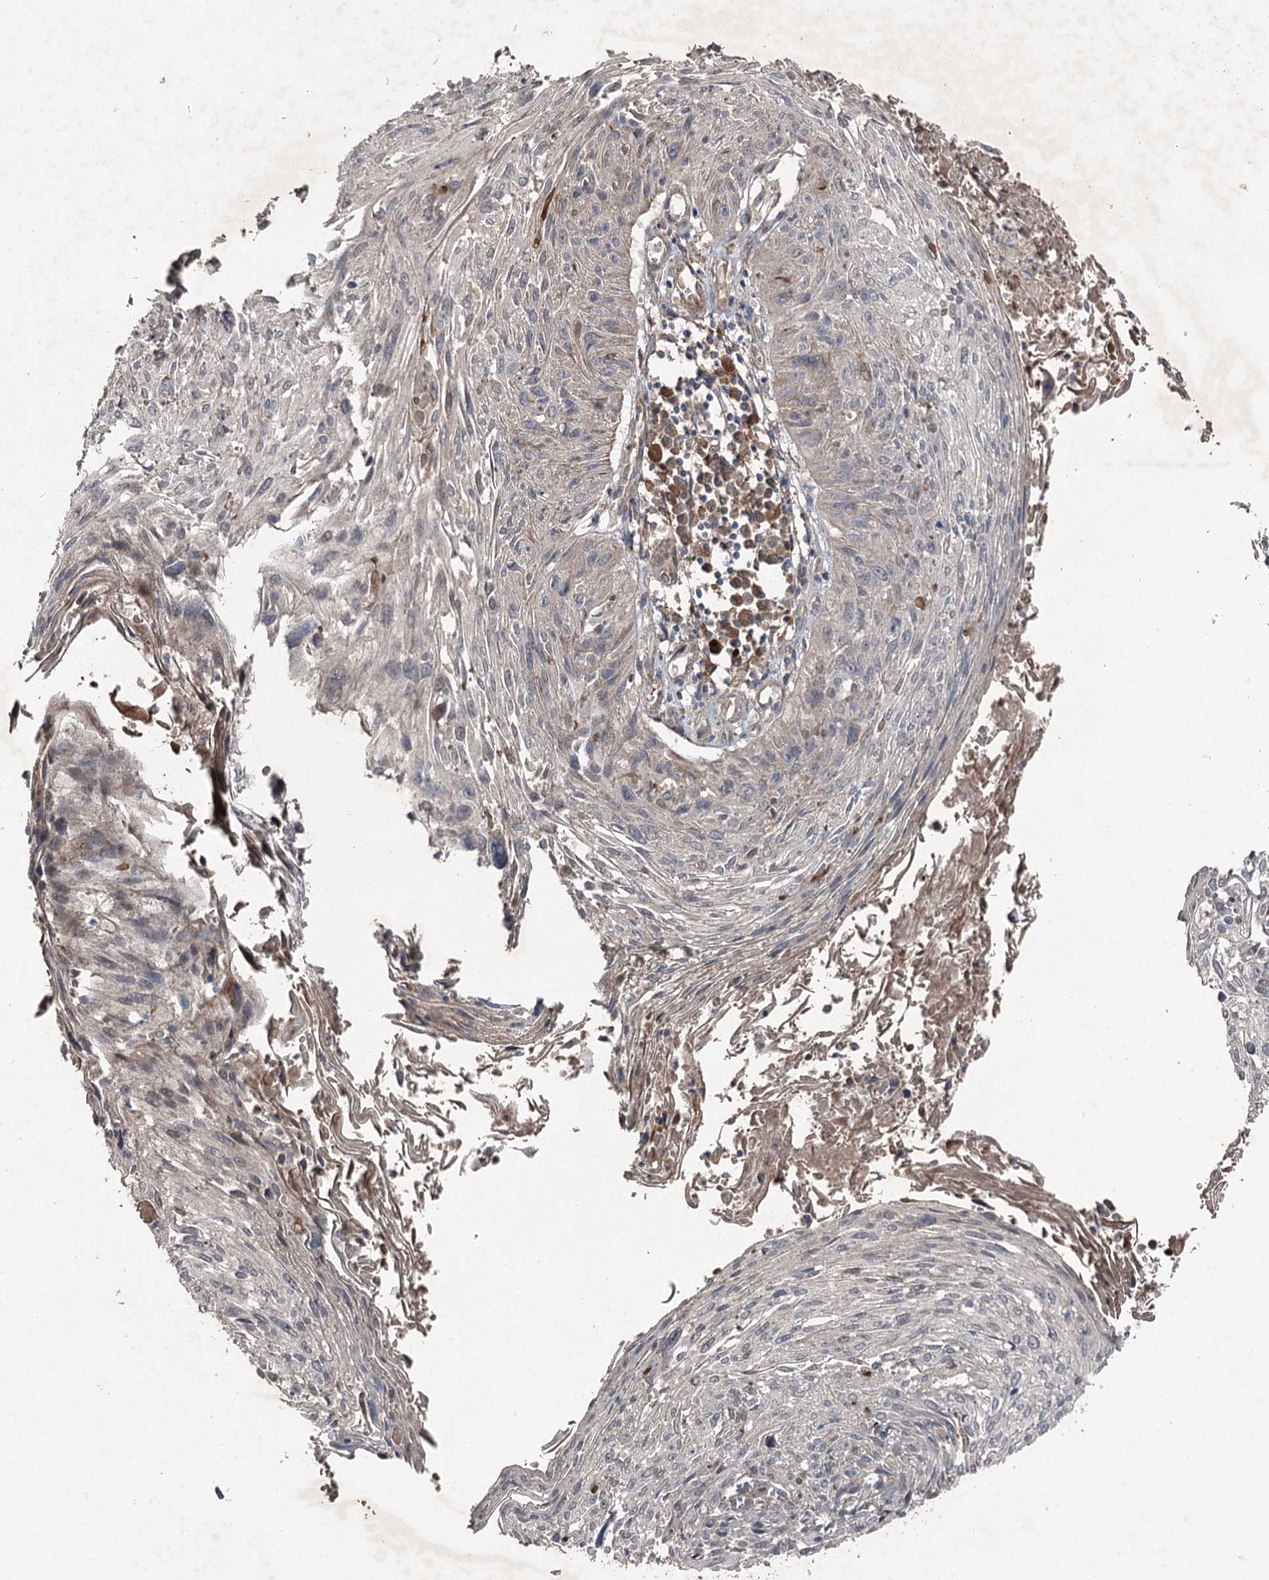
{"staining": {"intensity": "negative", "quantity": "none", "location": "none"}, "tissue": "cervical cancer", "cell_type": "Tumor cells", "image_type": "cancer", "snomed": [{"axis": "morphology", "description": "Squamous cell carcinoma, NOS"}, {"axis": "topography", "description": "Cervix"}], "caption": "The image shows no significant expression in tumor cells of squamous cell carcinoma (cervical).", "gene": "MAPK8IP2", "patient": {"sex": "female", "age": 51}}